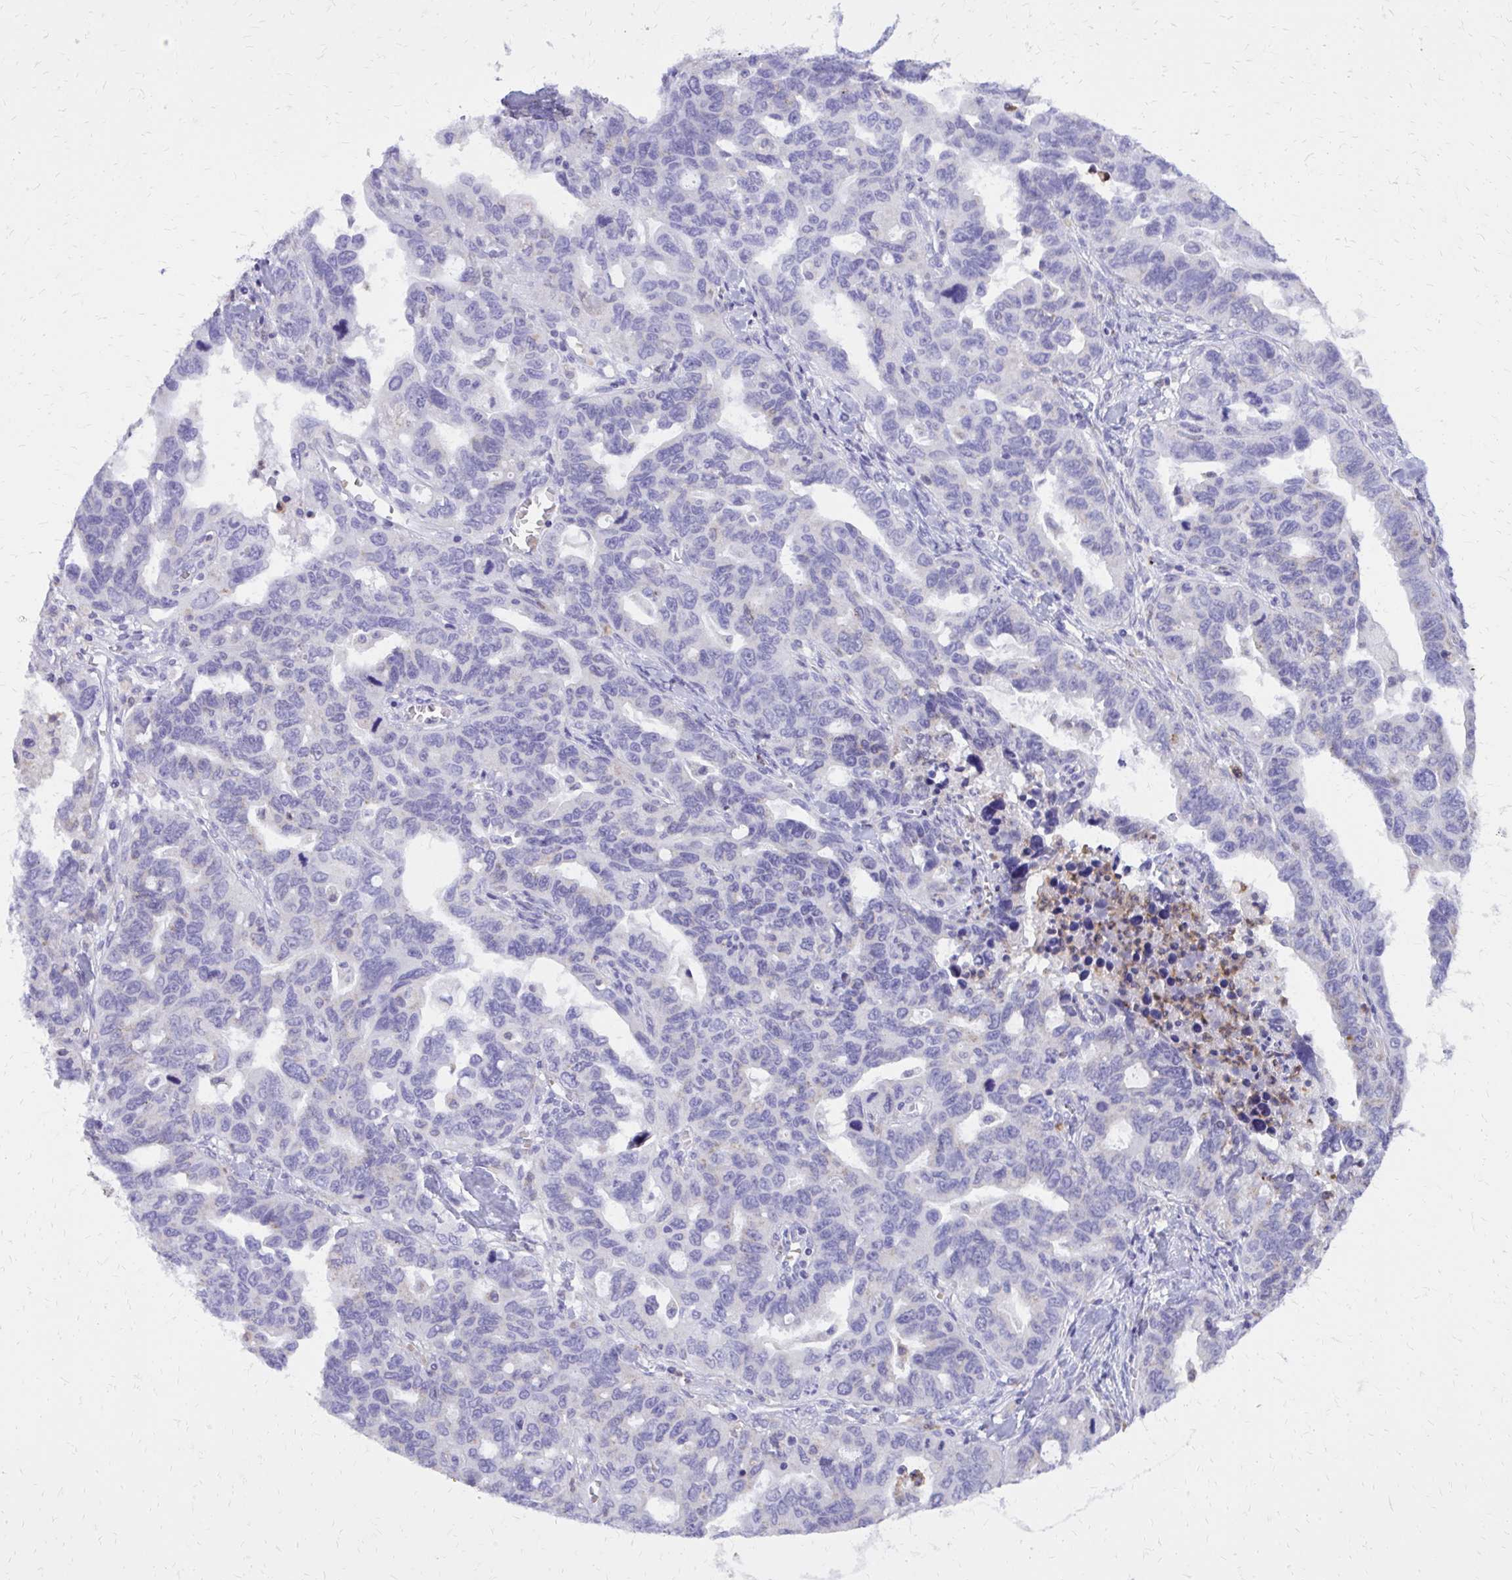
{"staining": {"intensity": "negative", "quantity": "none", "location": "none"}, "tissue": "ovarian cancer", "cell_type": "Tumor cells", "image_type": "cancer", "snomed": [{"axis": "morphology", "description": "Cystadenocarcinoma, serous, NOS"}, {"axis": "topography", "description": "Ovary"}], "caption": "Ovarian serous cystadenocarcinoma was stained to show a protein in brown. There is no significant staining in tumor cells. Nuclei are stained in blue.", "gene": "CAT", "patient": {"sex": "female", "age": 69}}